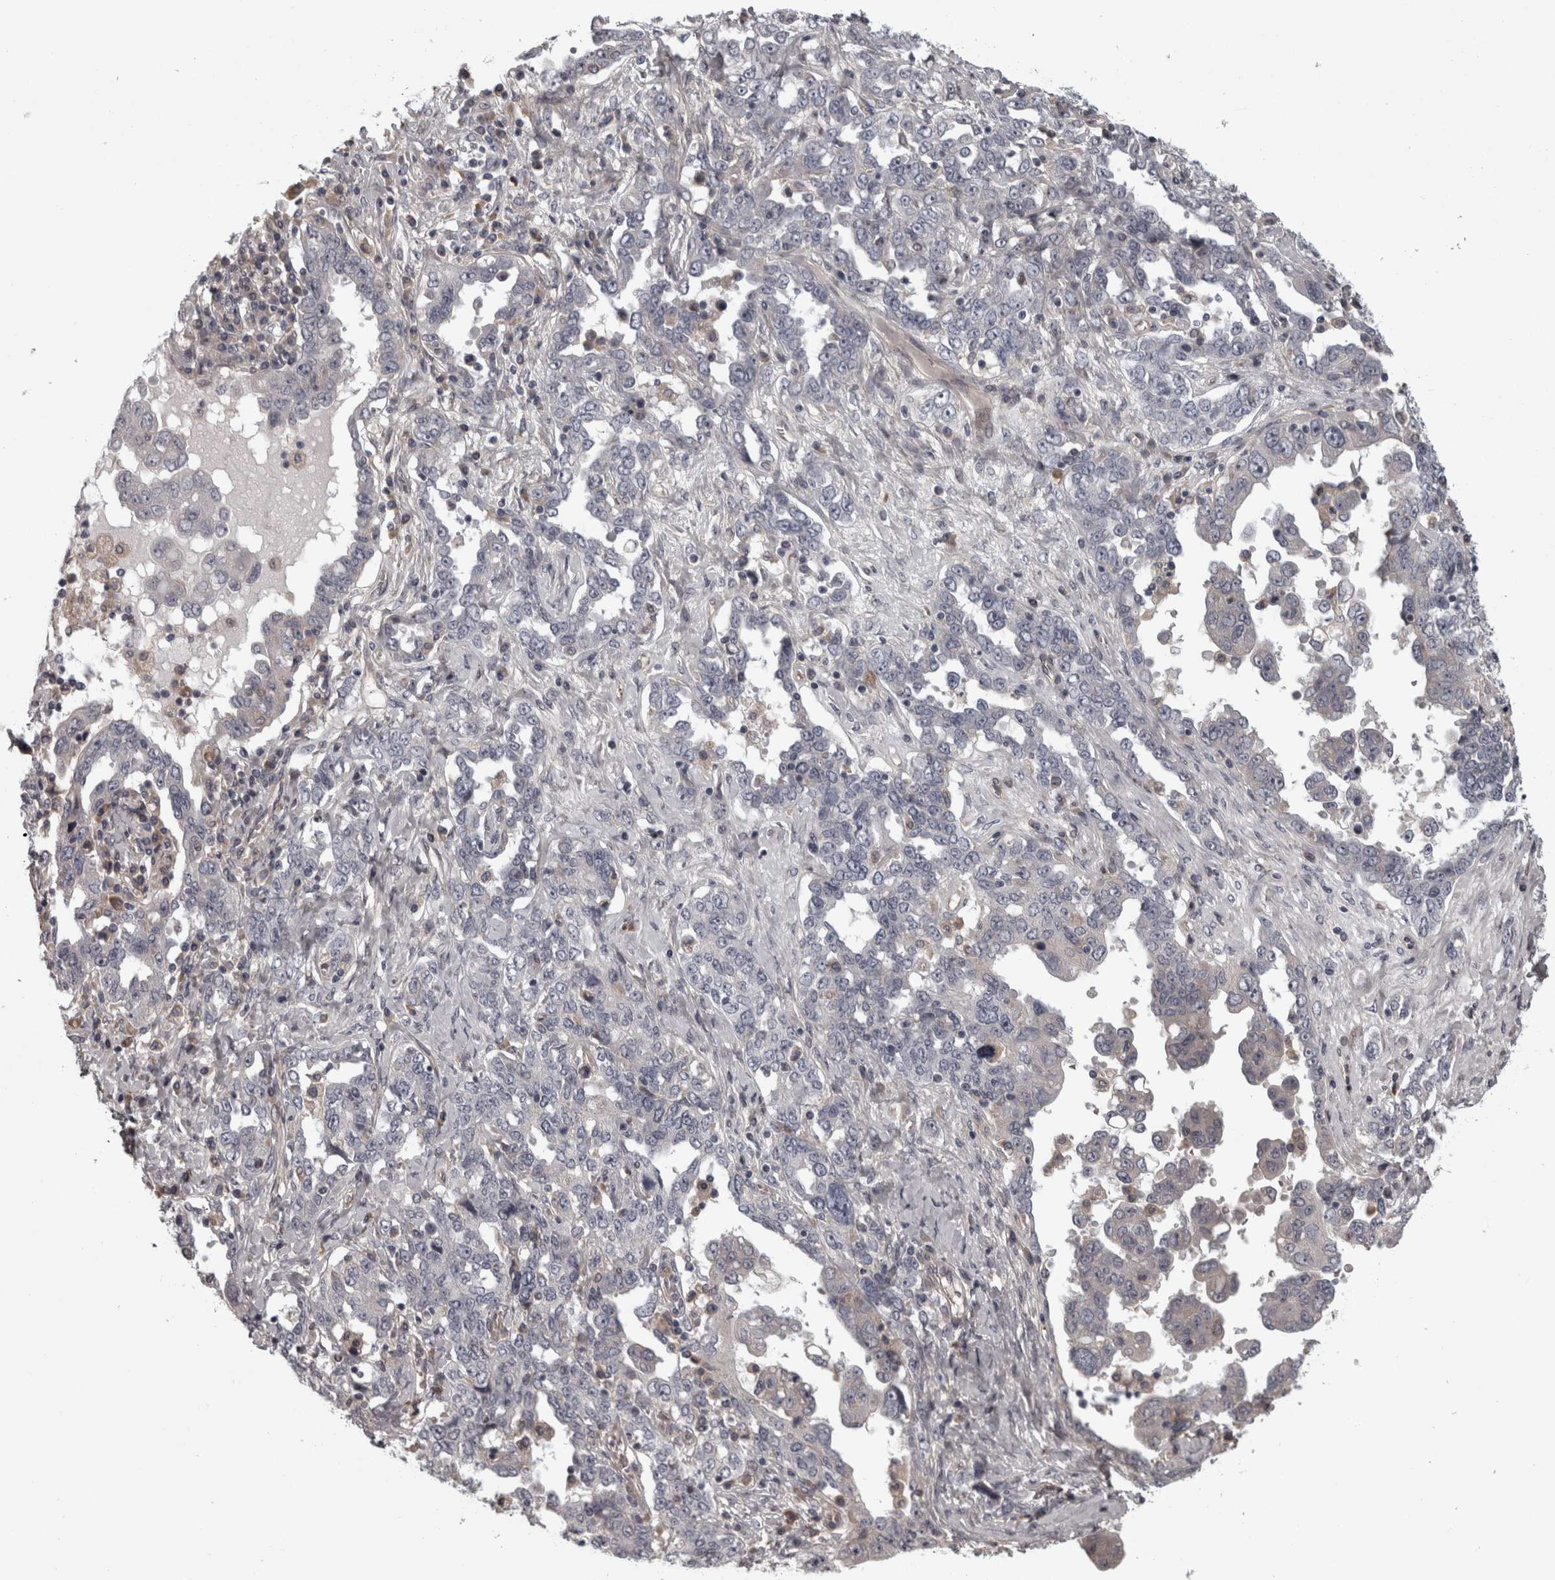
{"staining": {"intensity": "negative", "quantity": "none", "location": "none"}, "tissue": "ovarian cancer", "cell_type": "Tumor cells", "image_type": "cancer", "snomed": [{"axis": "morphology", "description": "Carcinoma, endometroid"}, {"axis": "topography", "description": "Ovary"}], "caption": "Immunohistochemistry of ovarian cancer (endometroid carcinoma) displays no staining in tumor cells.", "gene": "RSU1", "patient": {"sex": "female", "age": 62}}